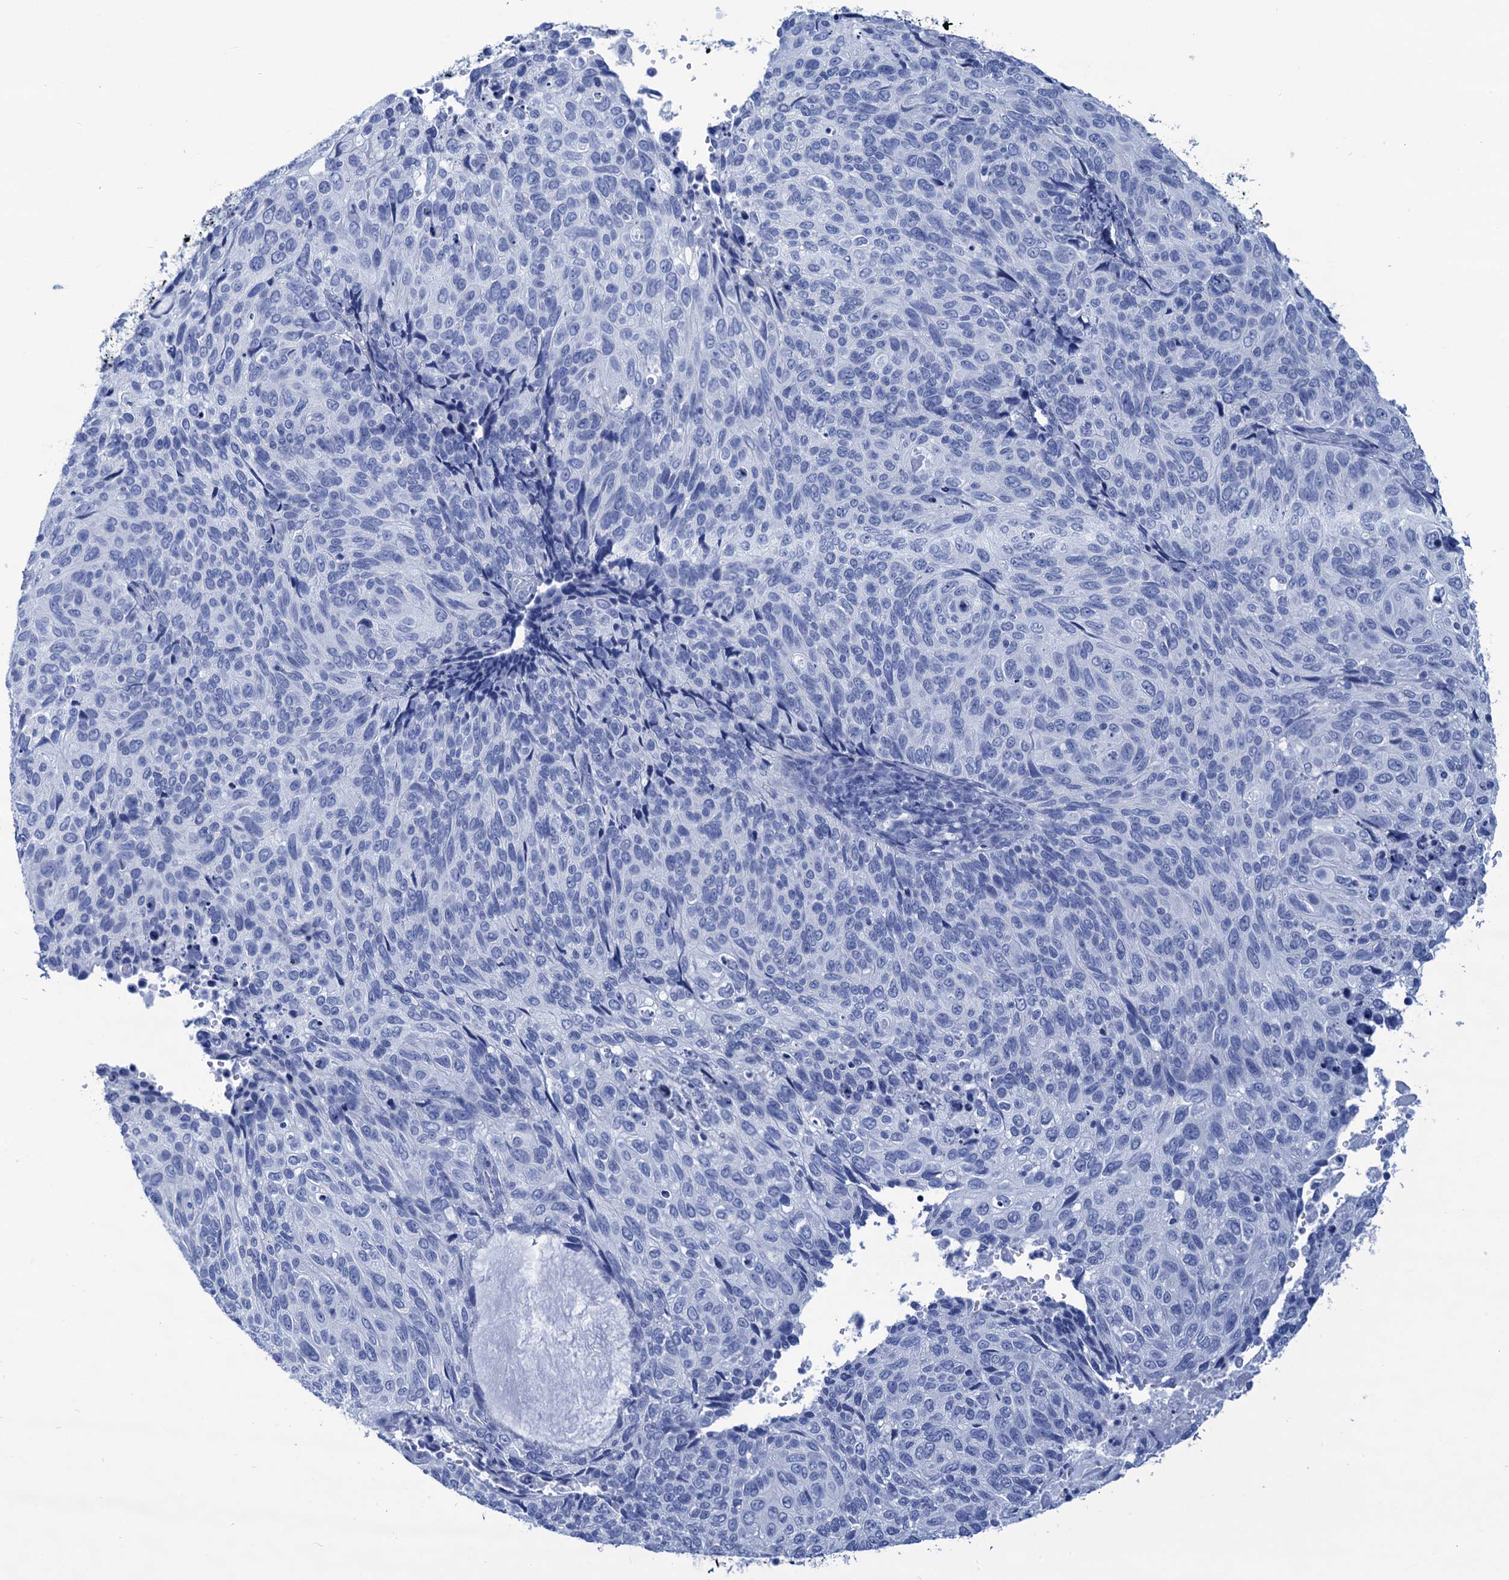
{"staining": {"intensity": "negative", "quantity": "none", "location": "none"}, "tissue": "cervical cancer", "cell_type": "Tumor cells", "image_type": "cancer", "snomed": [{"axis": "morphology", "description": "Squamous cell carcinoma, NOS"}, {"axis": "topography", "description": "Cervix"}], "caption": "IHC of human squamous cell carcinoma (cervical) demonstrates no staining in tumor cells. (Brightfield microscopy of DAB immunohistochemistry (IHC) at high magnification).", "gene": "CABYR", "patient": {"sex": "female", "age": 70}}